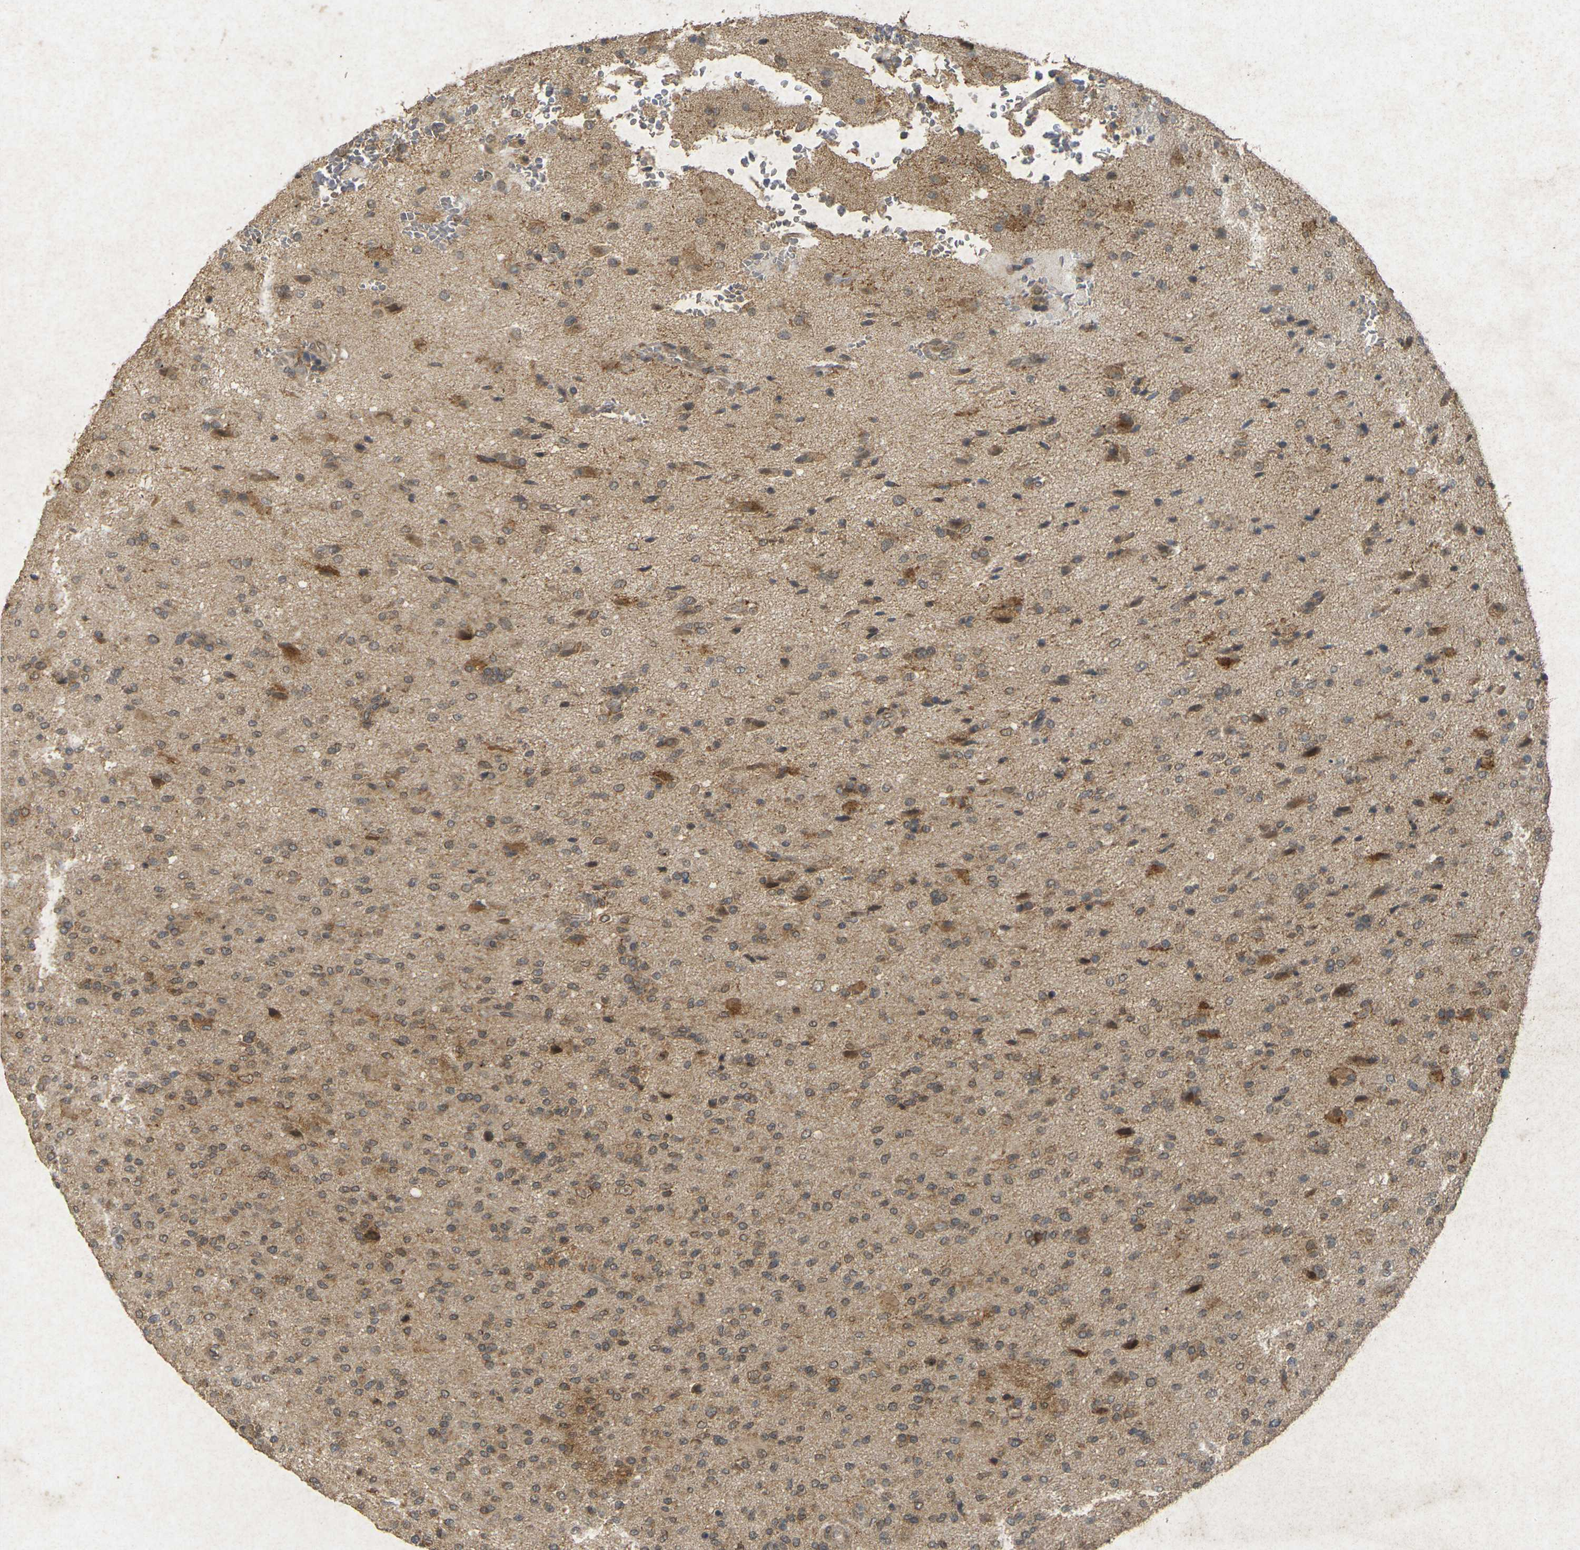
{"staining": {"intensity": "moderate", "quantity": ">75%", "location": "cytoplasmic/membranous"}, "tissue": "glioma", "cell_type": "Tumor cells", "image_type": "cancer", "snomed": [{"axis": "morphology", "description": "Glioma, malignant, High grade"}, {"axis": "topography", "description": "Brain"}], "caption": "Malignant glioma (high-grade) tissue shows moderate cytoplasmic/membranous expression in about >75% of tumor cells, visualized by immunohistochemistry. (brown staining indicates protein expression, while blue staining denotes nuclei).", "gene": "ERN1", "patient": {"sex": "male", "age": 71}}